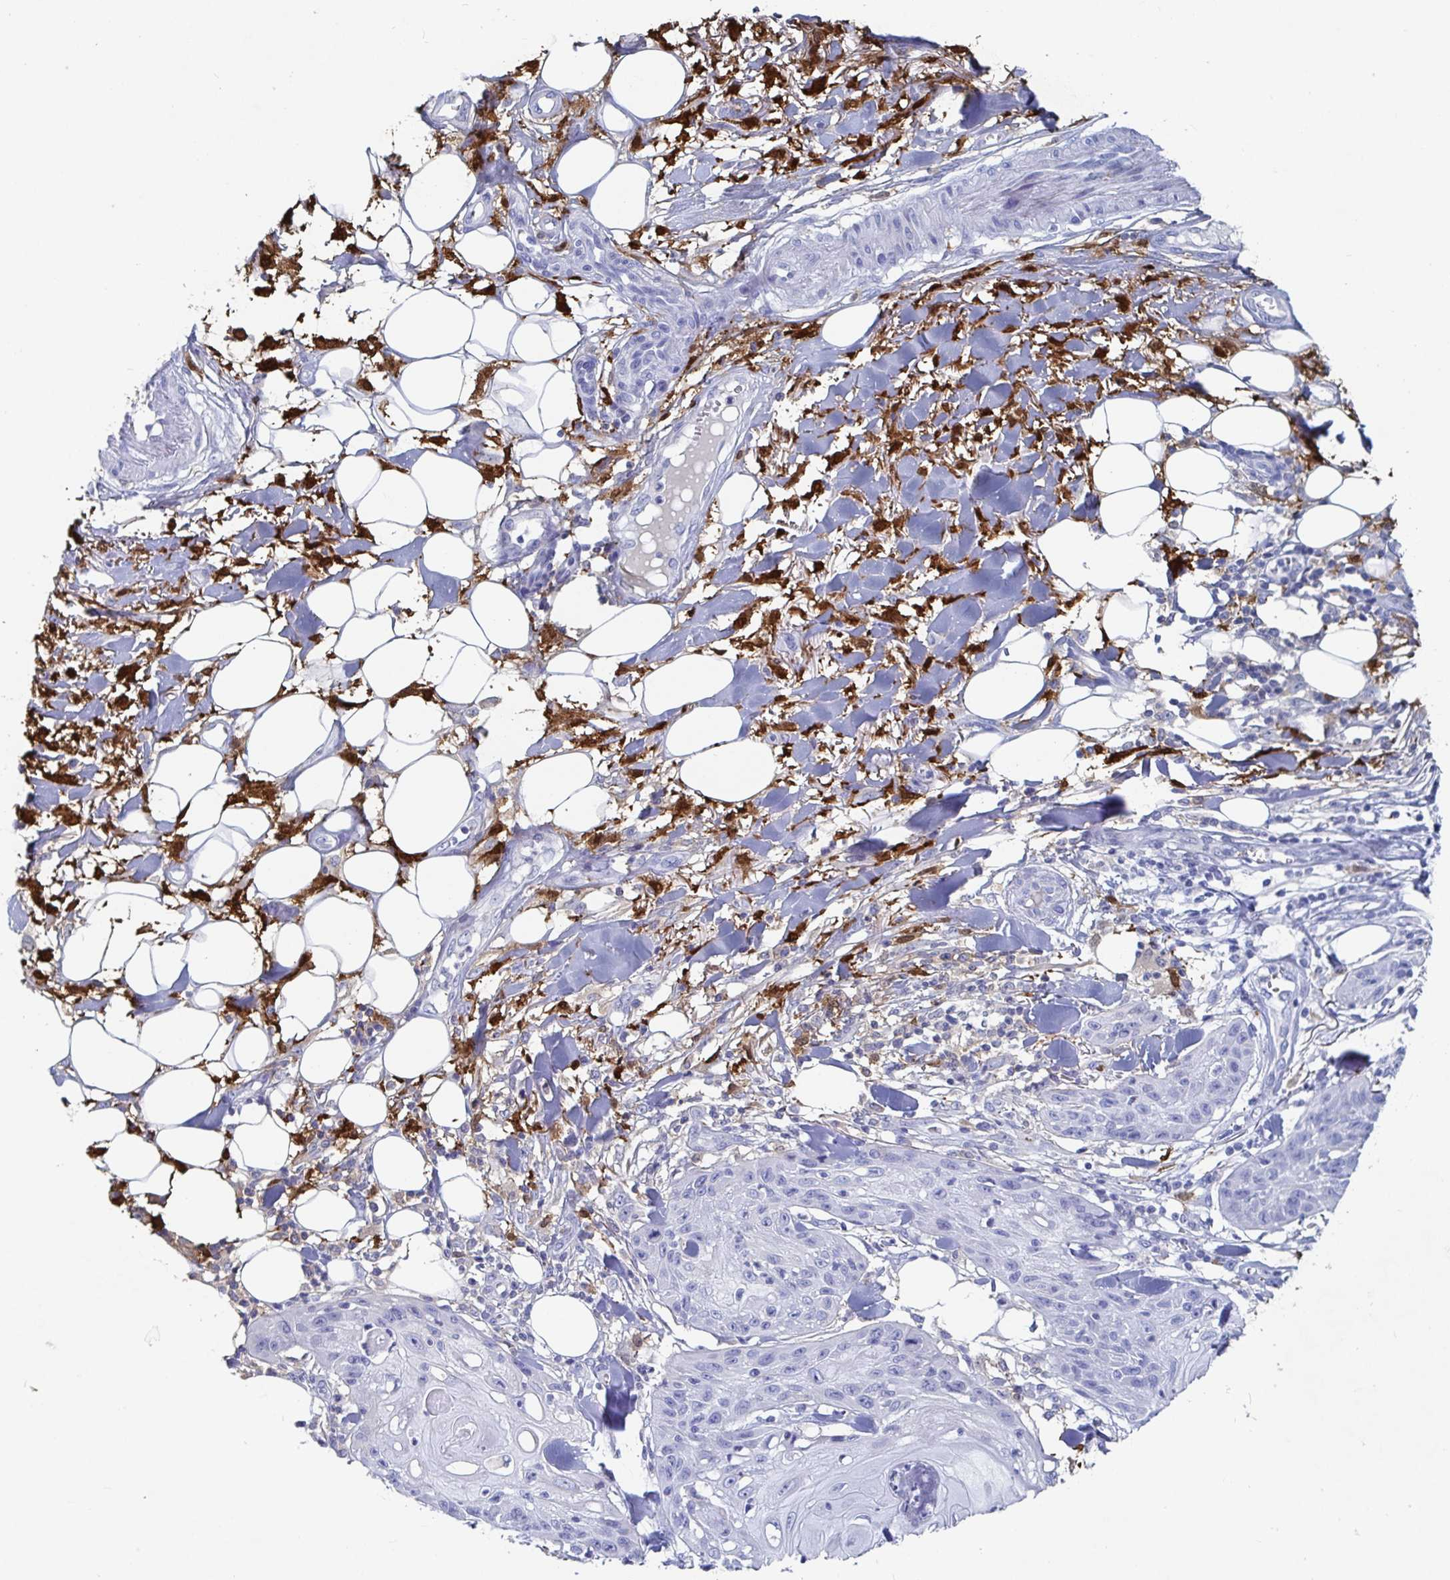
{"staining": {"intensity": "negative", "quantity": "none", "location": "none"}, "tissue": "skin cancer", "cell_type": "Tumor cells", "image_type": "cancer", "snomed": [{"axis": "morphology", "description": "Squamous cell carcinoma, NOS"}, {"axis": "topography", "description": "Skin"}], "caption": "Immunohistochemistry histopathology image of neoplastic tissue: human squamous cell carcinoma (skin) stained with DAB (3,3'-diaminobenzidine) displays no significant protein expression in tumor cells. (Stains: DAB (3,3'-diaminobenzidine) IHC with hematoxylin counter stain, Microscopy: brightfield microscopy at high magnification).", "gene": "OR2A4", "patient": {"sex": "female", "age": 88}}